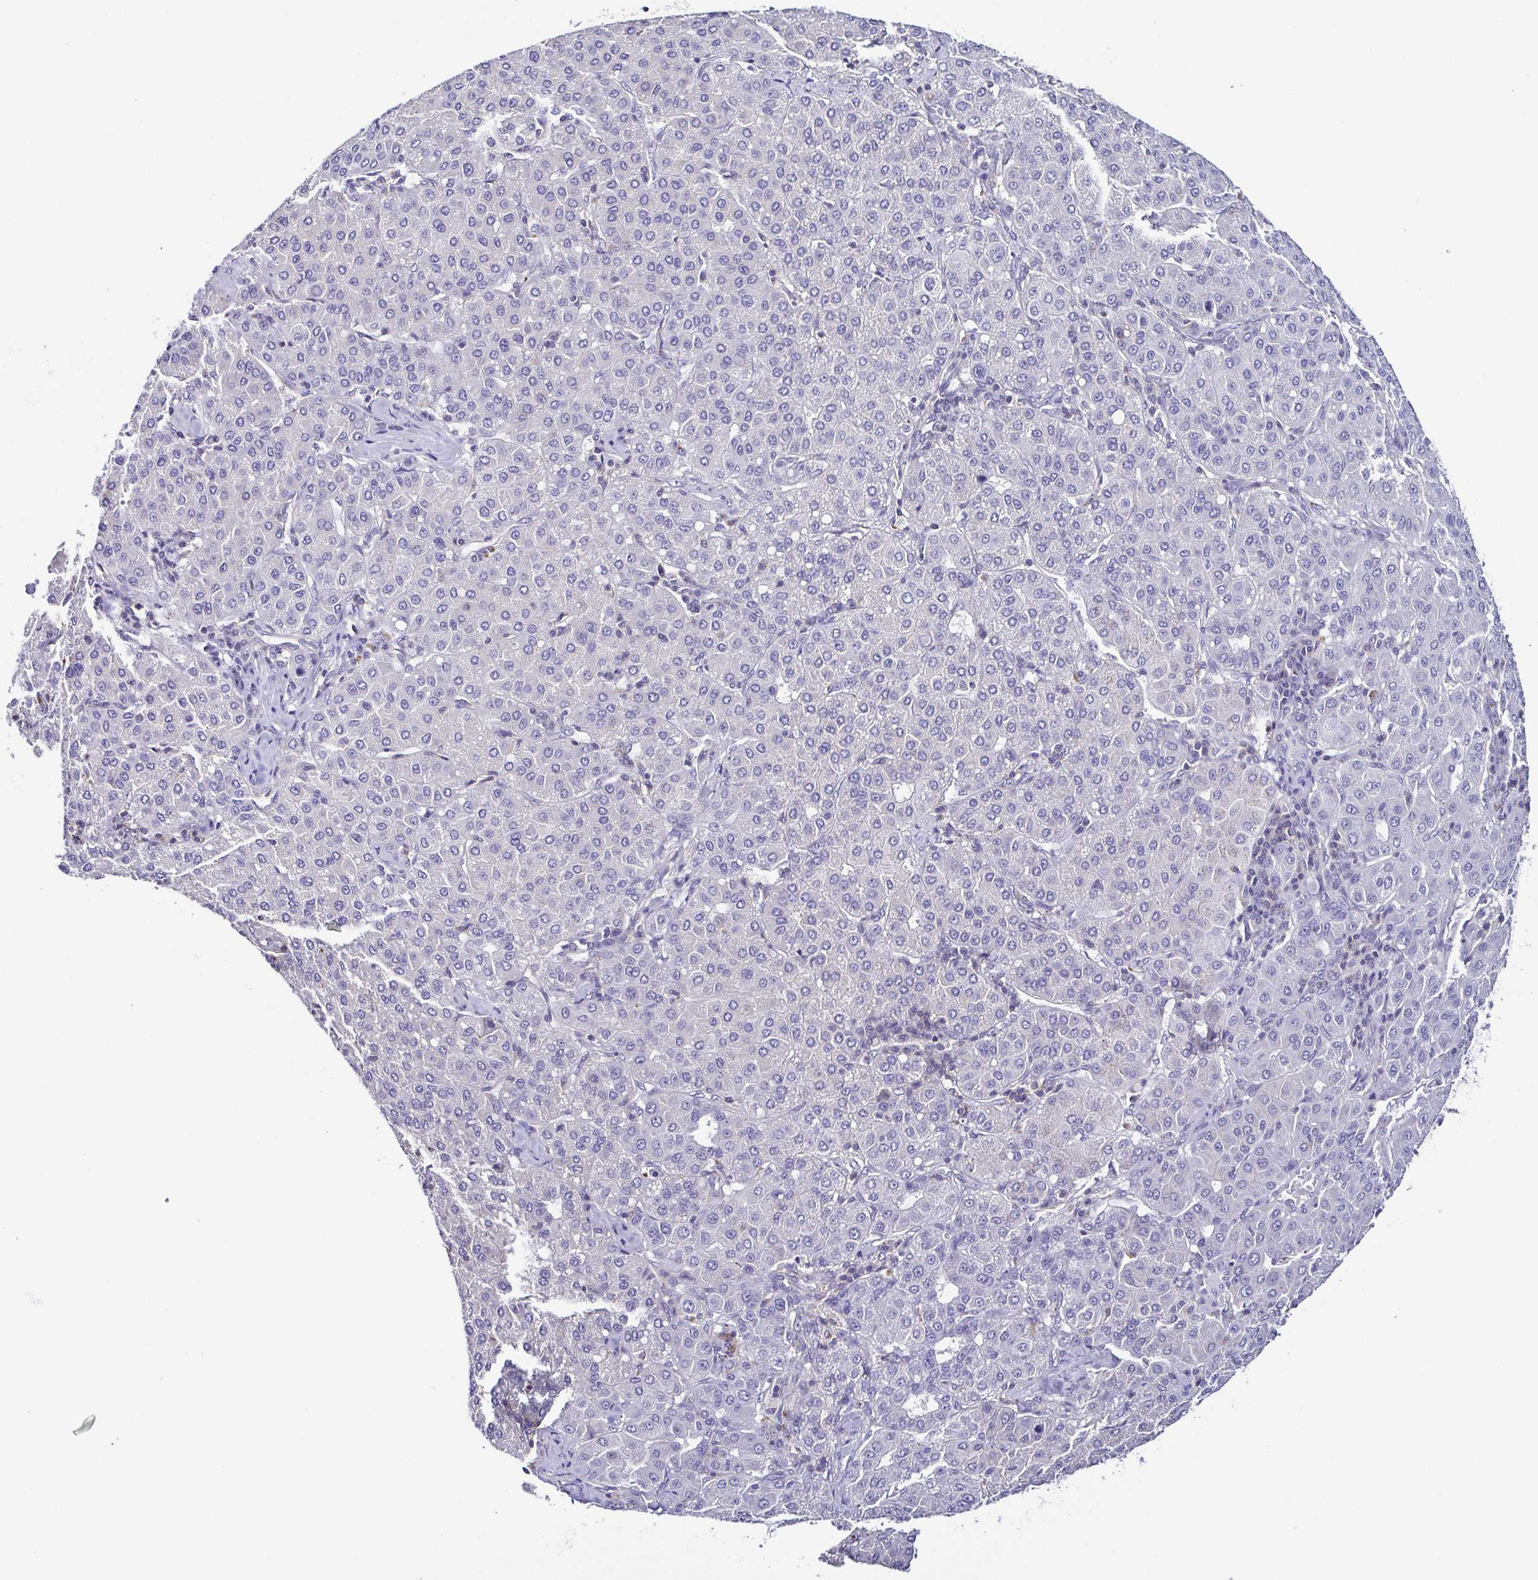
{"staining": {"intensity": "negative", "quantity": "none", "location": "none"}, "tissue": "liver cancer", "cell_type": "Tumor cells", "image_type": "cancer", "snomed": [{"axis": "morphology", "description": "Carcinoma, Hepatocellular, NOS"}, {"axis": "topography", "description": "Liver"}], "caption": "Image shows no protein staining in tumor cells of liver cancer tissue. (Immunohistochemistry (ihc), brightfield microscopy, high magnification).", "gene": "TNNT2", "patient": {"sex": "male", "age": 65}}